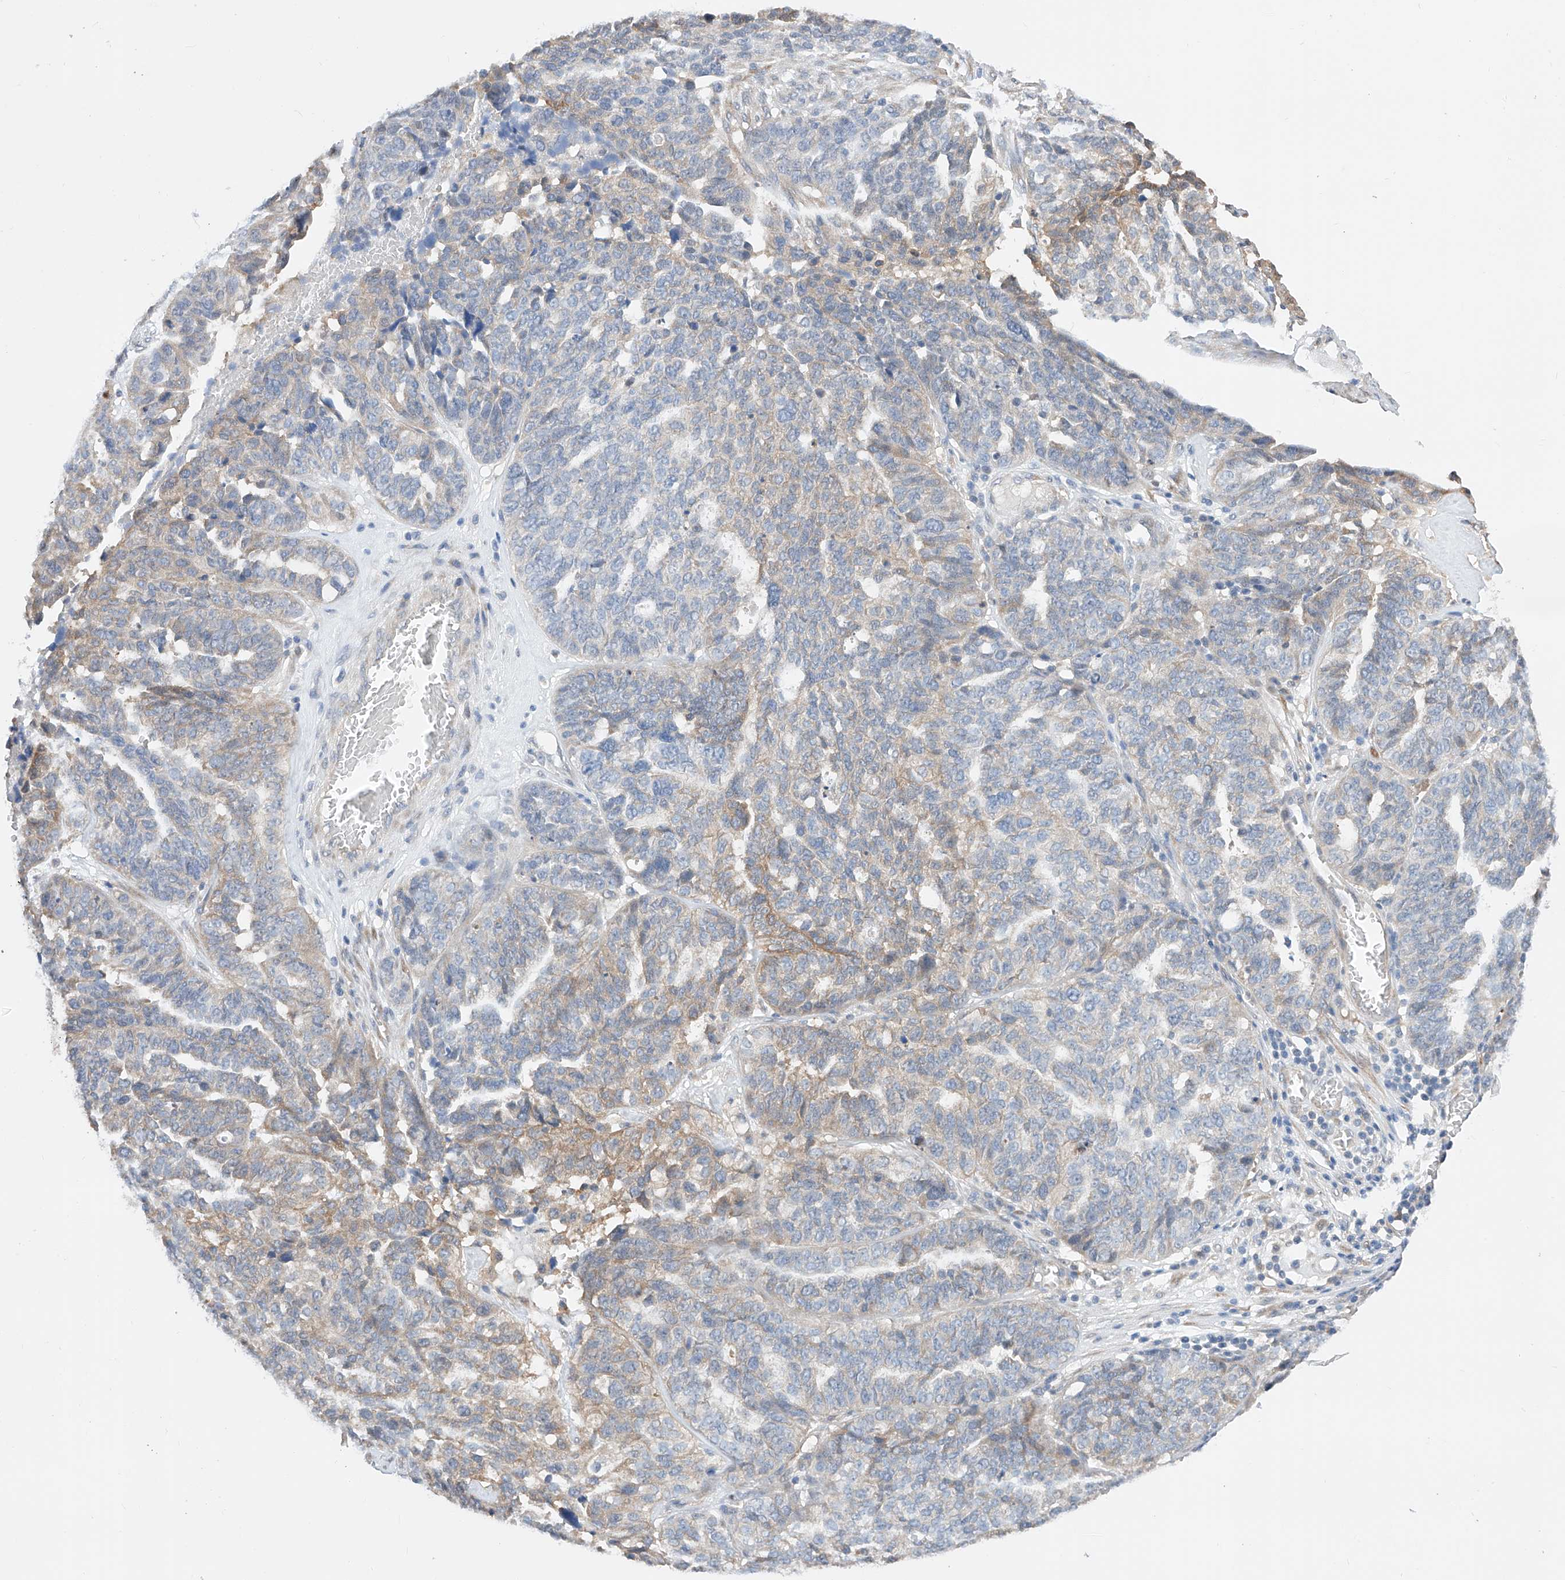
{"staining": {"intensity": "moderate", "quantity": "<25%", "location": "cytoplasmic/membranous"}, "tissue": "ovarian cancer", "cell_type": "Tumor cells", "image_type": "cancer", "snomed": [{"axis": "morphology", "description": "Cystadenocarcinoma, serous, NOS"}, {"axis": "topography", "description": "Ovary"}], "caption": "An image showing moderate cytoplasmic/membranous positivity in approximately <25% of tumor cells in ovarian cancer, as visualized by brown immunohistochemical staining.", "gene": "ZSCAN4", "patient": {"sex": "female", "age": 59}}